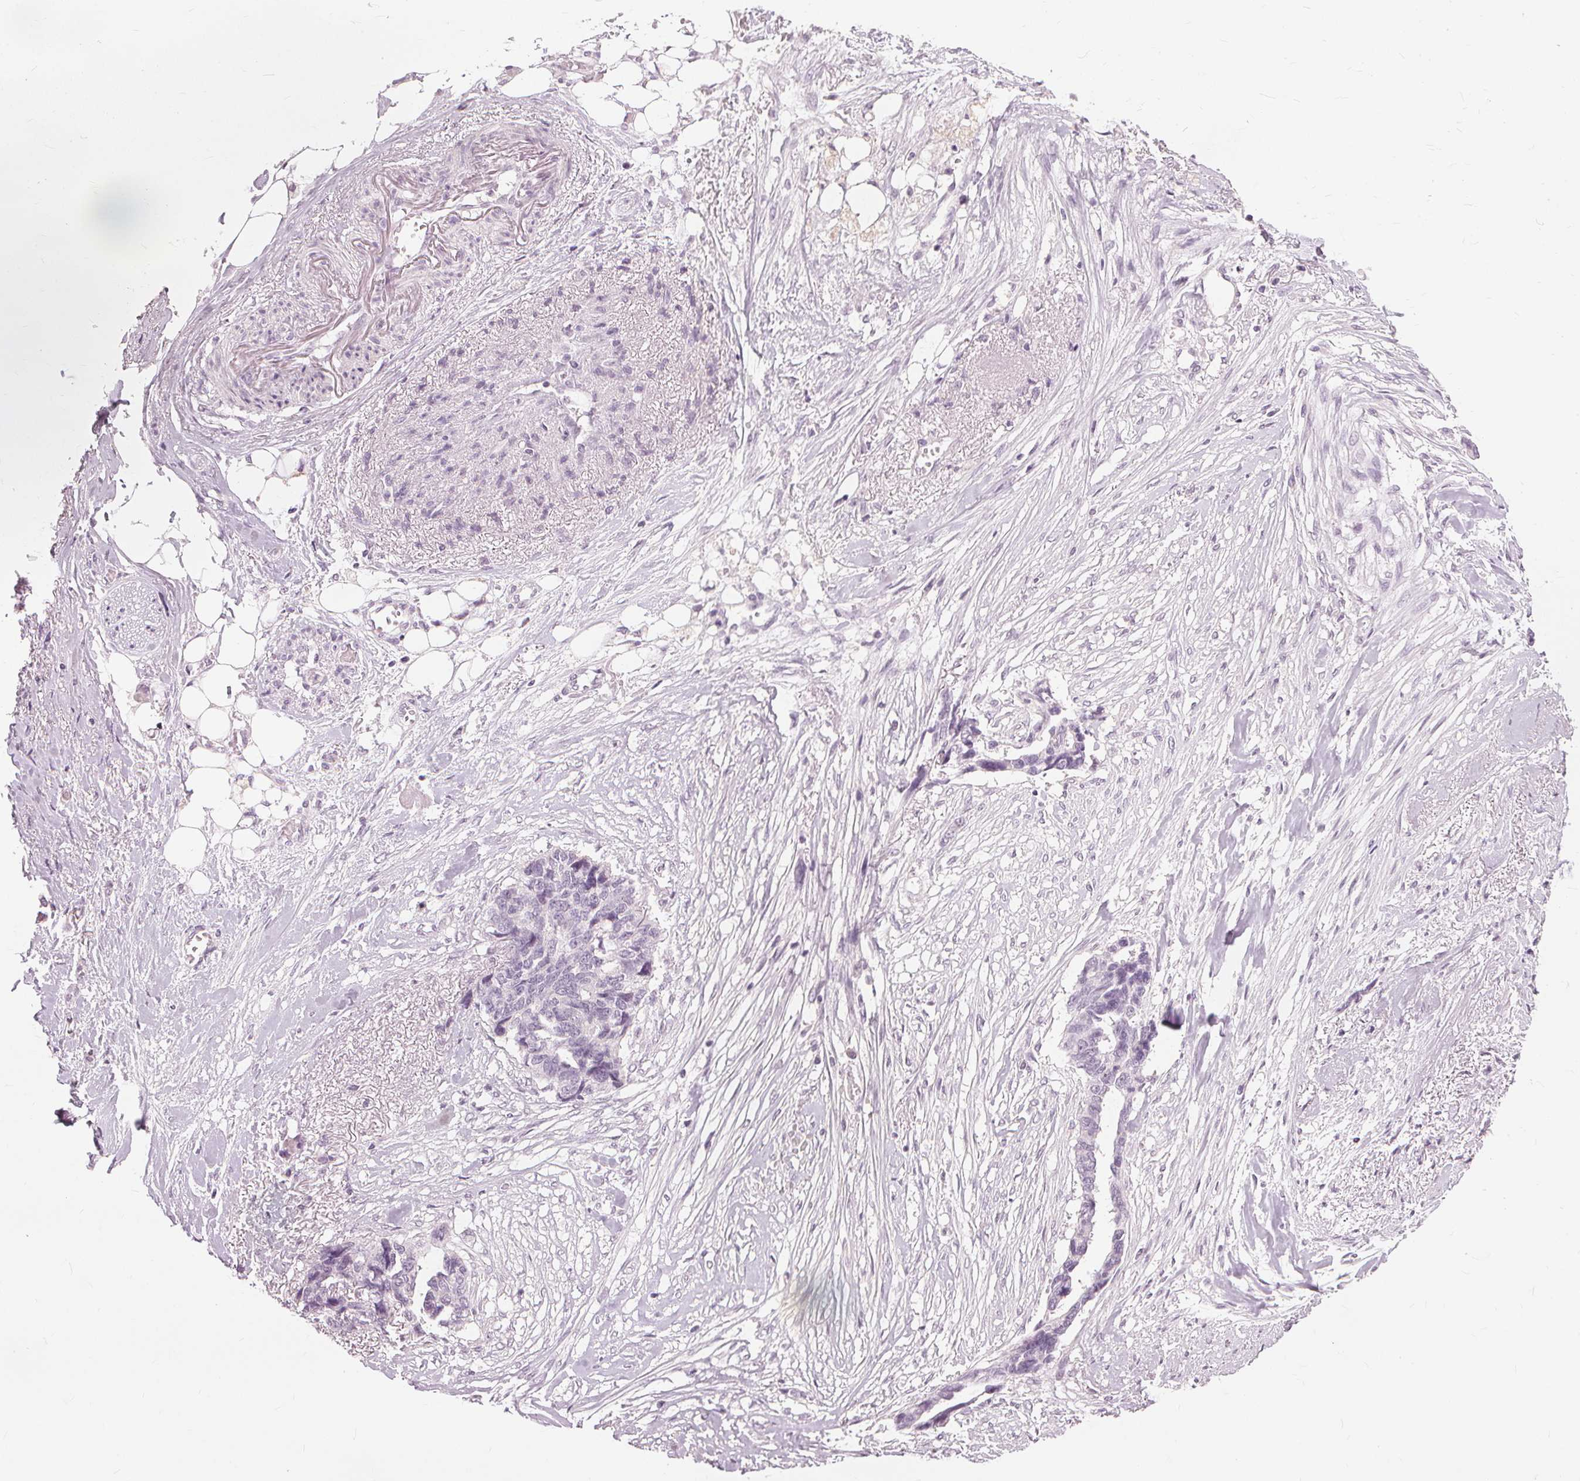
{"staining": {"intensity": "negative", "quantity": "none", "location": "none"}, "tissue": "ovarian cancer", "cell_type": "Tumor cells", "image_type": "cancer", "snomed": [{"axis": "morphology", "description": "Cystadenocarcinoma, serous, NOS"}, {"axis": "topography", "description": "Ovary"}], "caption": "A histopathology image of human serous cystadenocarcinoma (ovarian) is negative for staining in tumor cells.", "gene": "SFTPD", "patient": {"sex": "female", "age": 69}}